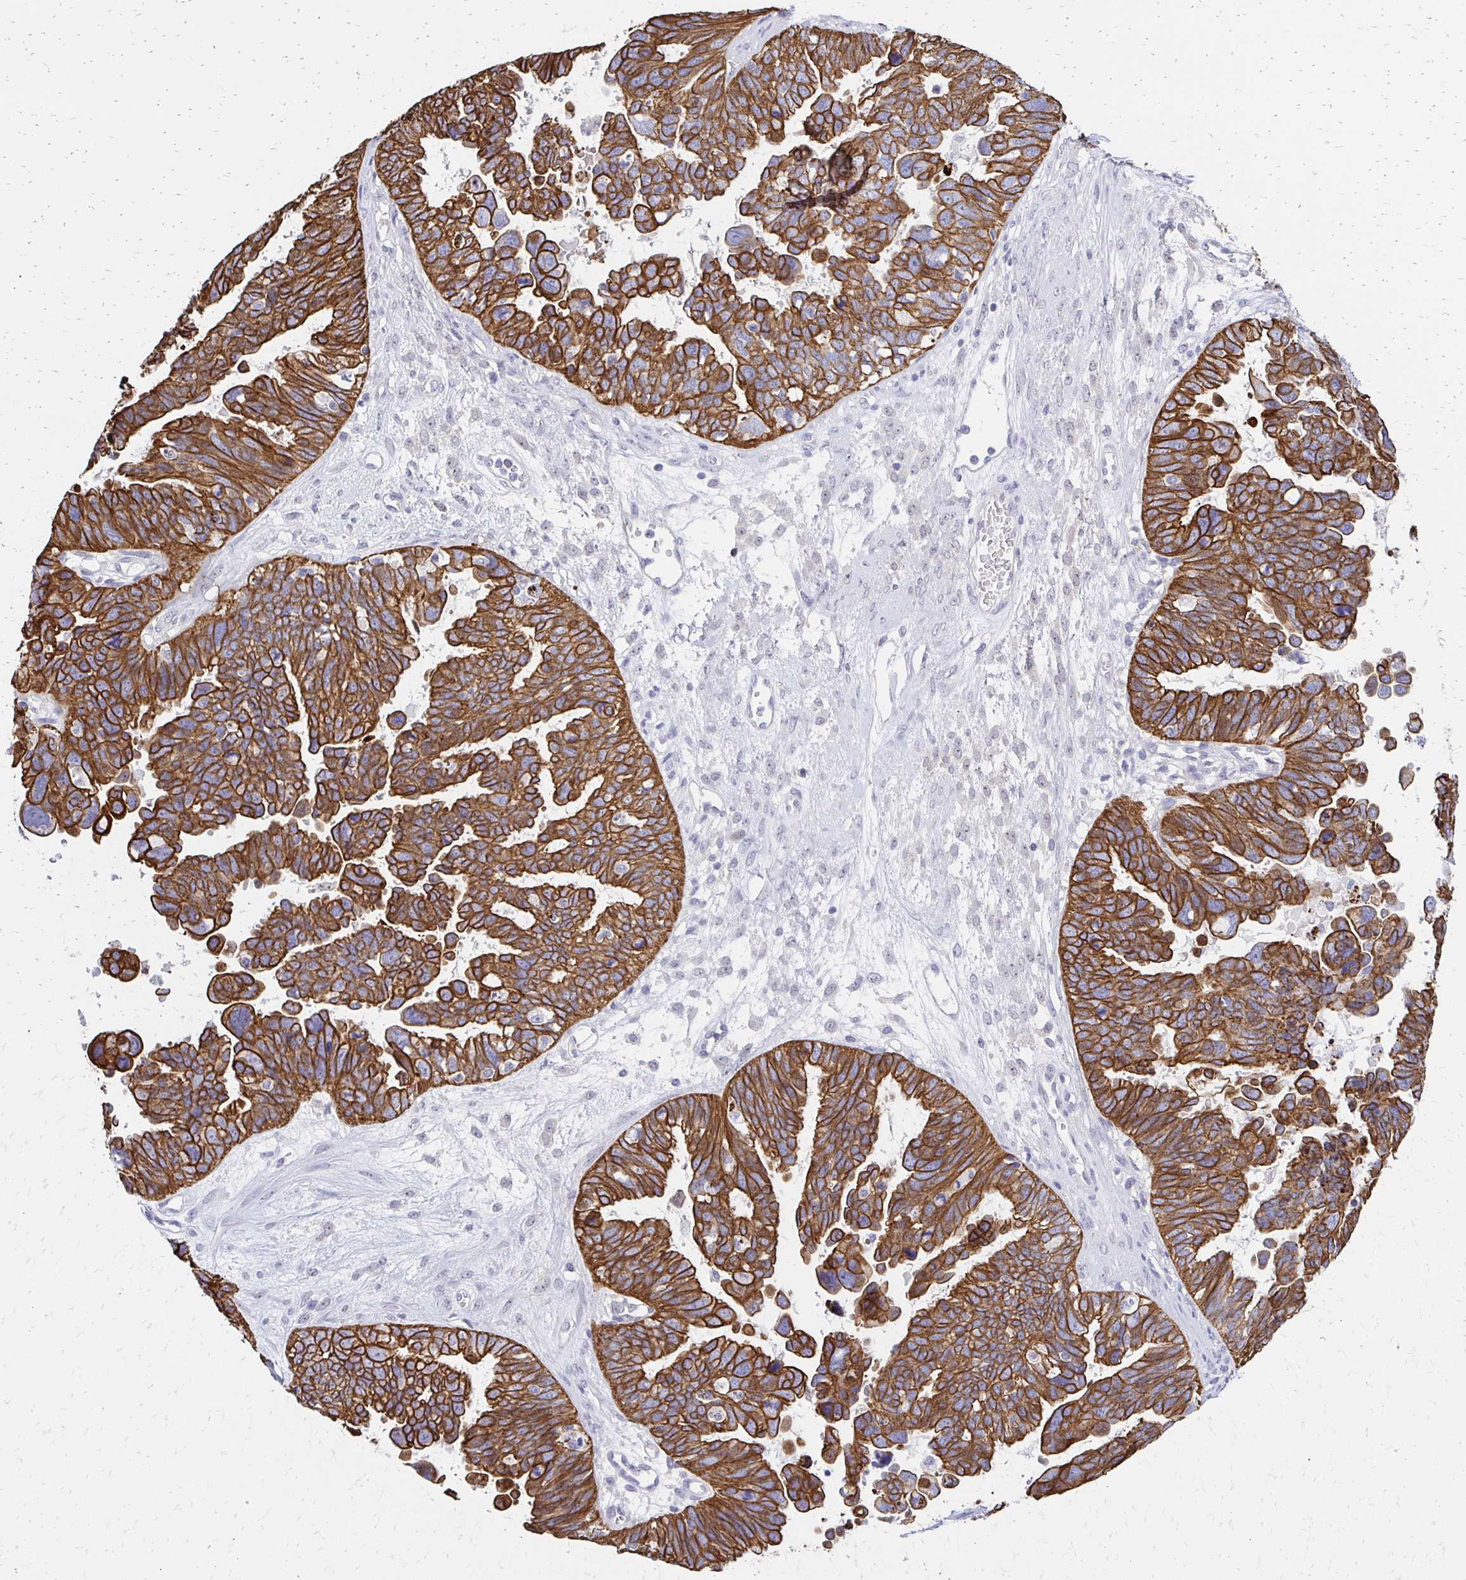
{"staining": {"intensity": "moderate", "quantity": ">75%", "location": "cytoplasmic/membranous"}, "tissue": "ovarian cancer", "cell_type": "Tumor cells", "image_type": "cancer", "snomed": [{"axis": "morphology", "description": "Cystadenocarcinoma, serous, NOS"}, {"axis": "topography", "description": "Ovary"}], "caption": "Tumor cells reveal moderate cytoplasmic/membranous positivity in about >75% of cells in ovarian cancer.", "gene": "C1QTNF2", "patient": {"sex": "female", "age": 60}}